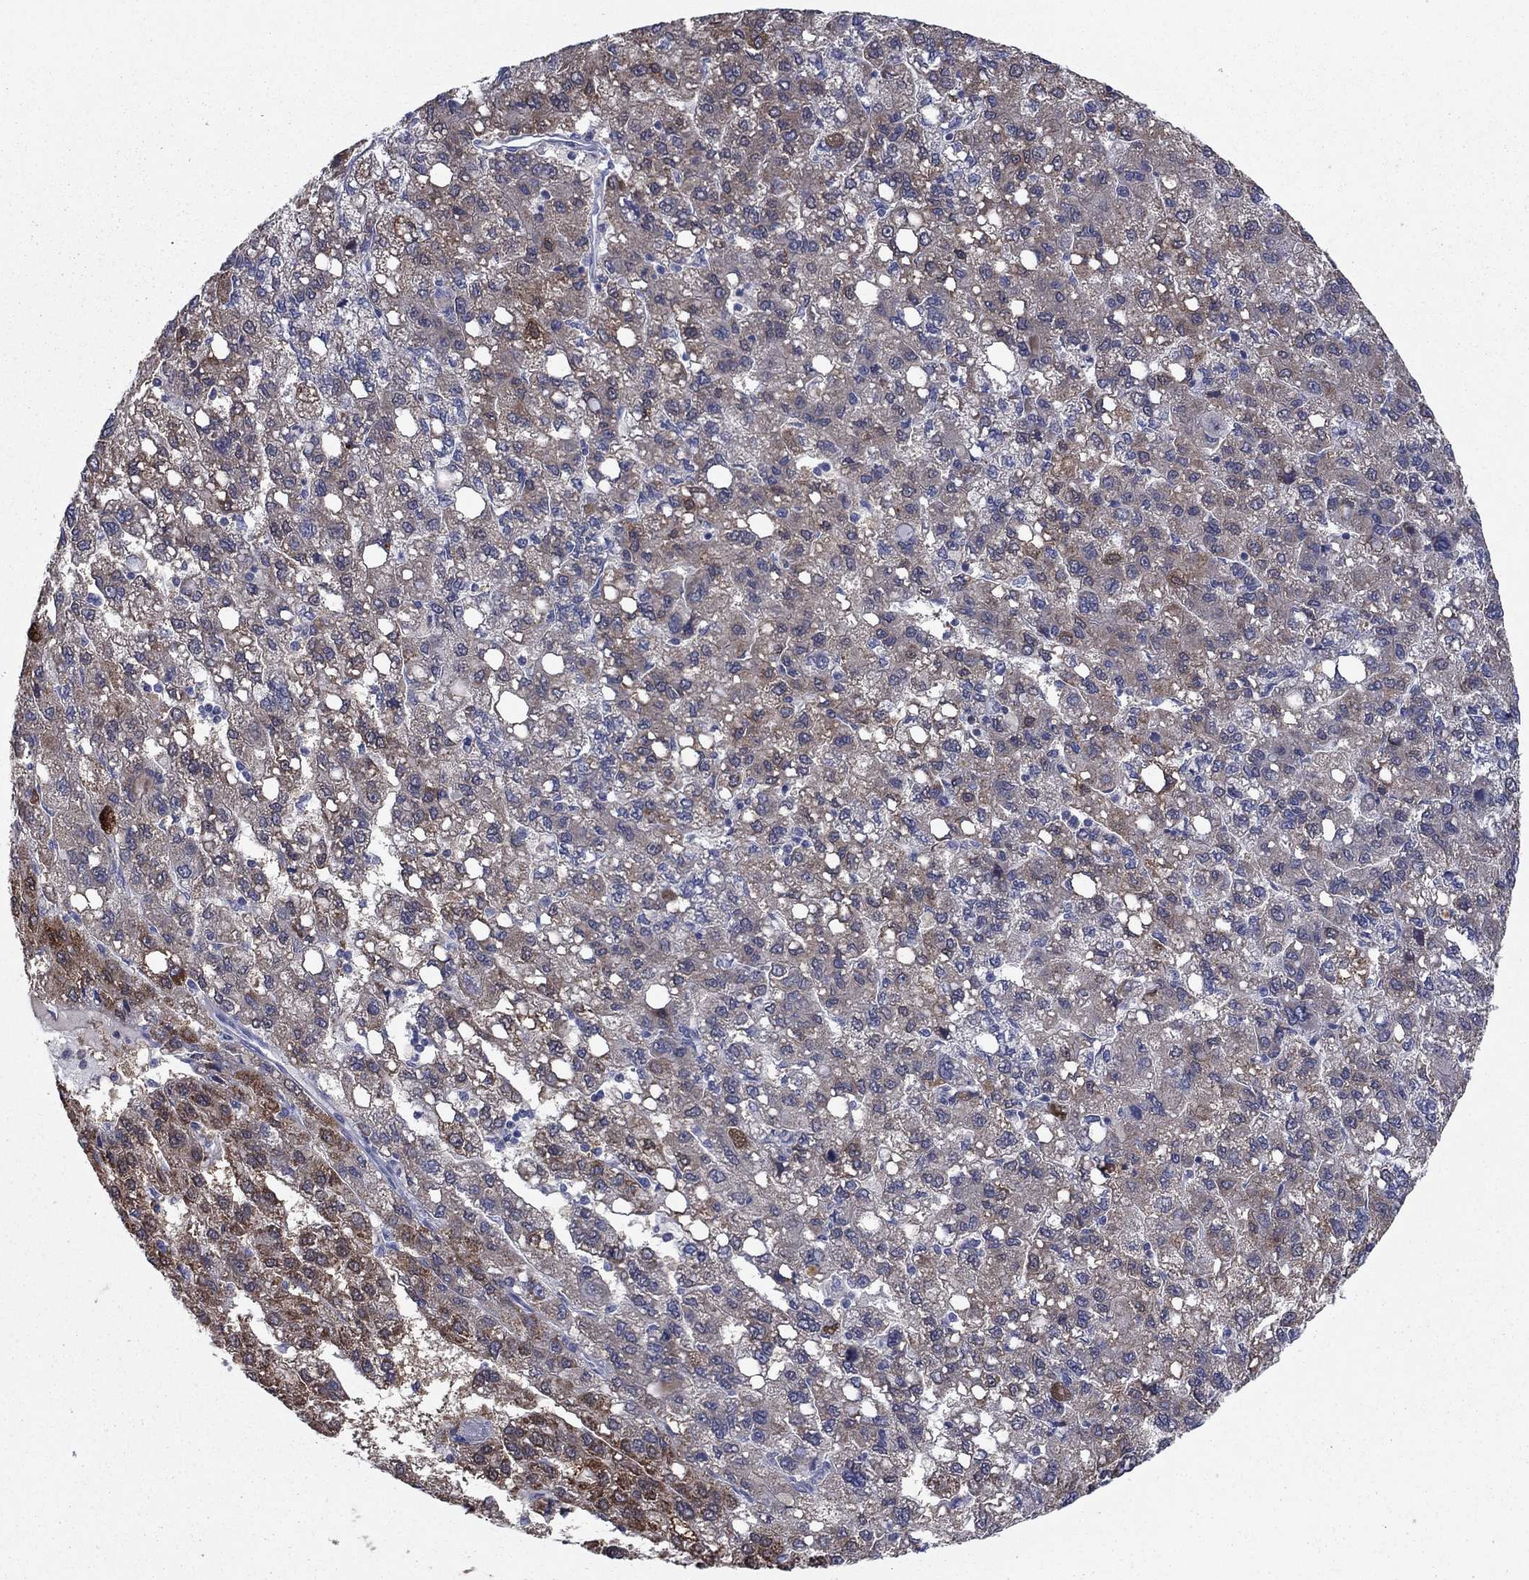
{"staining": {"intensity": "moderate", "quantity": "25%-75%", "location": "cytoplasmic/membranous"}, "tissue": "liver cancer", "cell_type": "Tumor cells", "image_type": "cancer", "snomed": [{"axis": "morphology", "description": "Carcinoma, Hepatocellular, NOS"}, {"axis": "topography", "description": "Liver"}], "caption": "Moderate cytoplasmic/membranous staining is appreciated in approximately 25%-75% of tumor cells in liver hepatocellular carcinoma.", "gene": "GRHPR", "patient": {"sex": "female", "age": 82}}